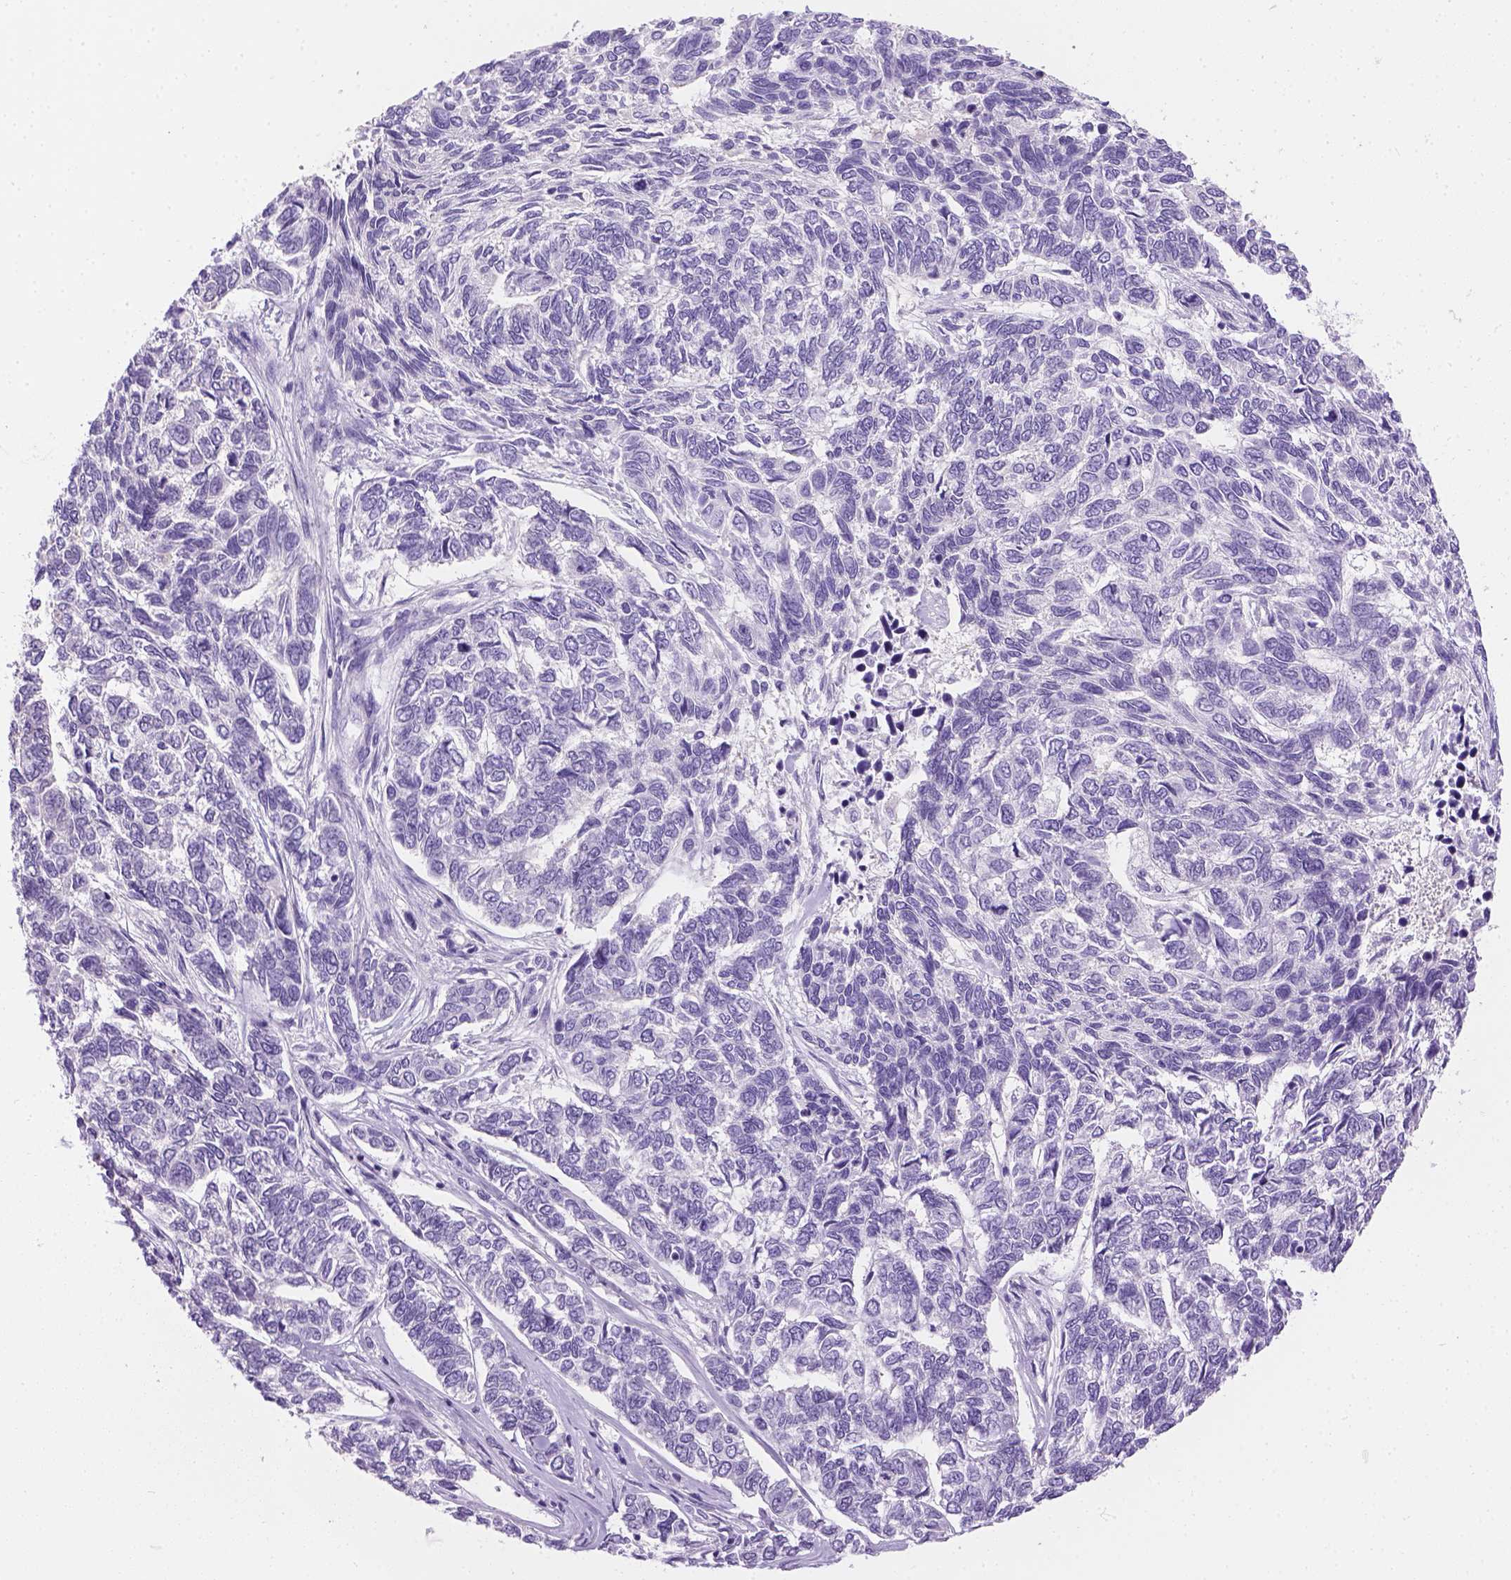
{"staining": {"intensity": "negative", "quantity": "none", "location": "none"}, "tissue": "skin cancer", "cell_type": "Tumor cells", "image_type": "cancer", "snomed": [{"axis": "morphology", "description": "Basal cell carcinoma"}, {"axis": "topography", "description": "Skin"}], "caption": "This is an immunohistochemistry photomicrograph of human skin basal cell carcinoma. There is no positivity in tumor cells.", "gene": "TMEM38A", "patient": {"sex": "female", "age": 65}}